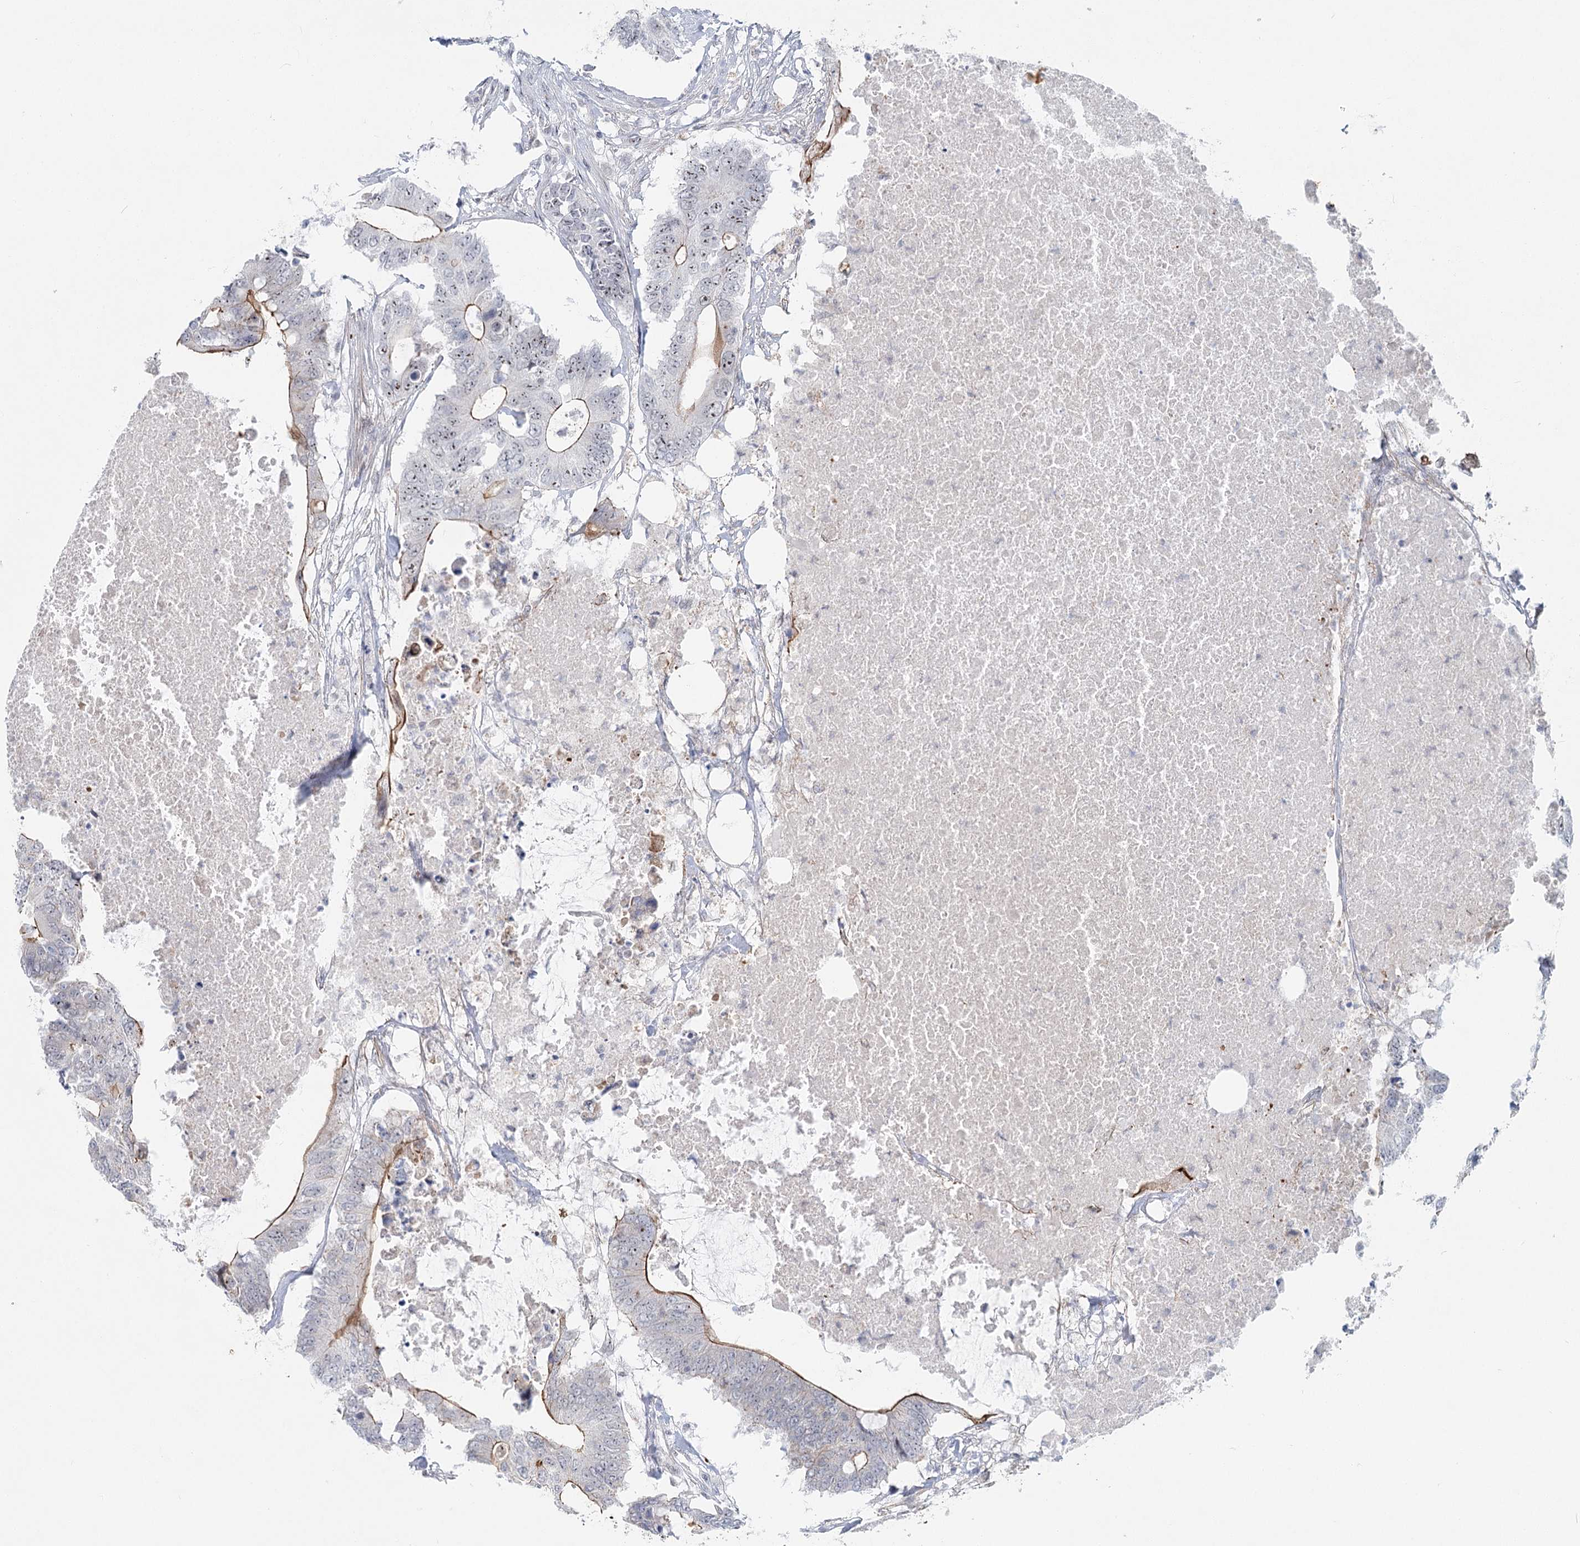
{"staining": {"intensity": "moderate", "quantity": "<25%", "location": "cytoplasmic/membranous,nuclear"}, "tissue": "colorectal cancer", "cell_type": "Tumor cells", "image_type": "cancer", "snomed": [{"axis": "morphology", "description": "Adenocarcinoma, NOS"}, {"axis": "topography", "description": "Colon"}], "caption": "Immunohistochemistry of adenocarcinoma (colorectal) demonstrates low levels of moderate cytoplasmic/membranous and nuclear positivity in about <25% of tumor cells.", "gene": "ABHD8", "patient": {"sex": "male", "age": 71}}